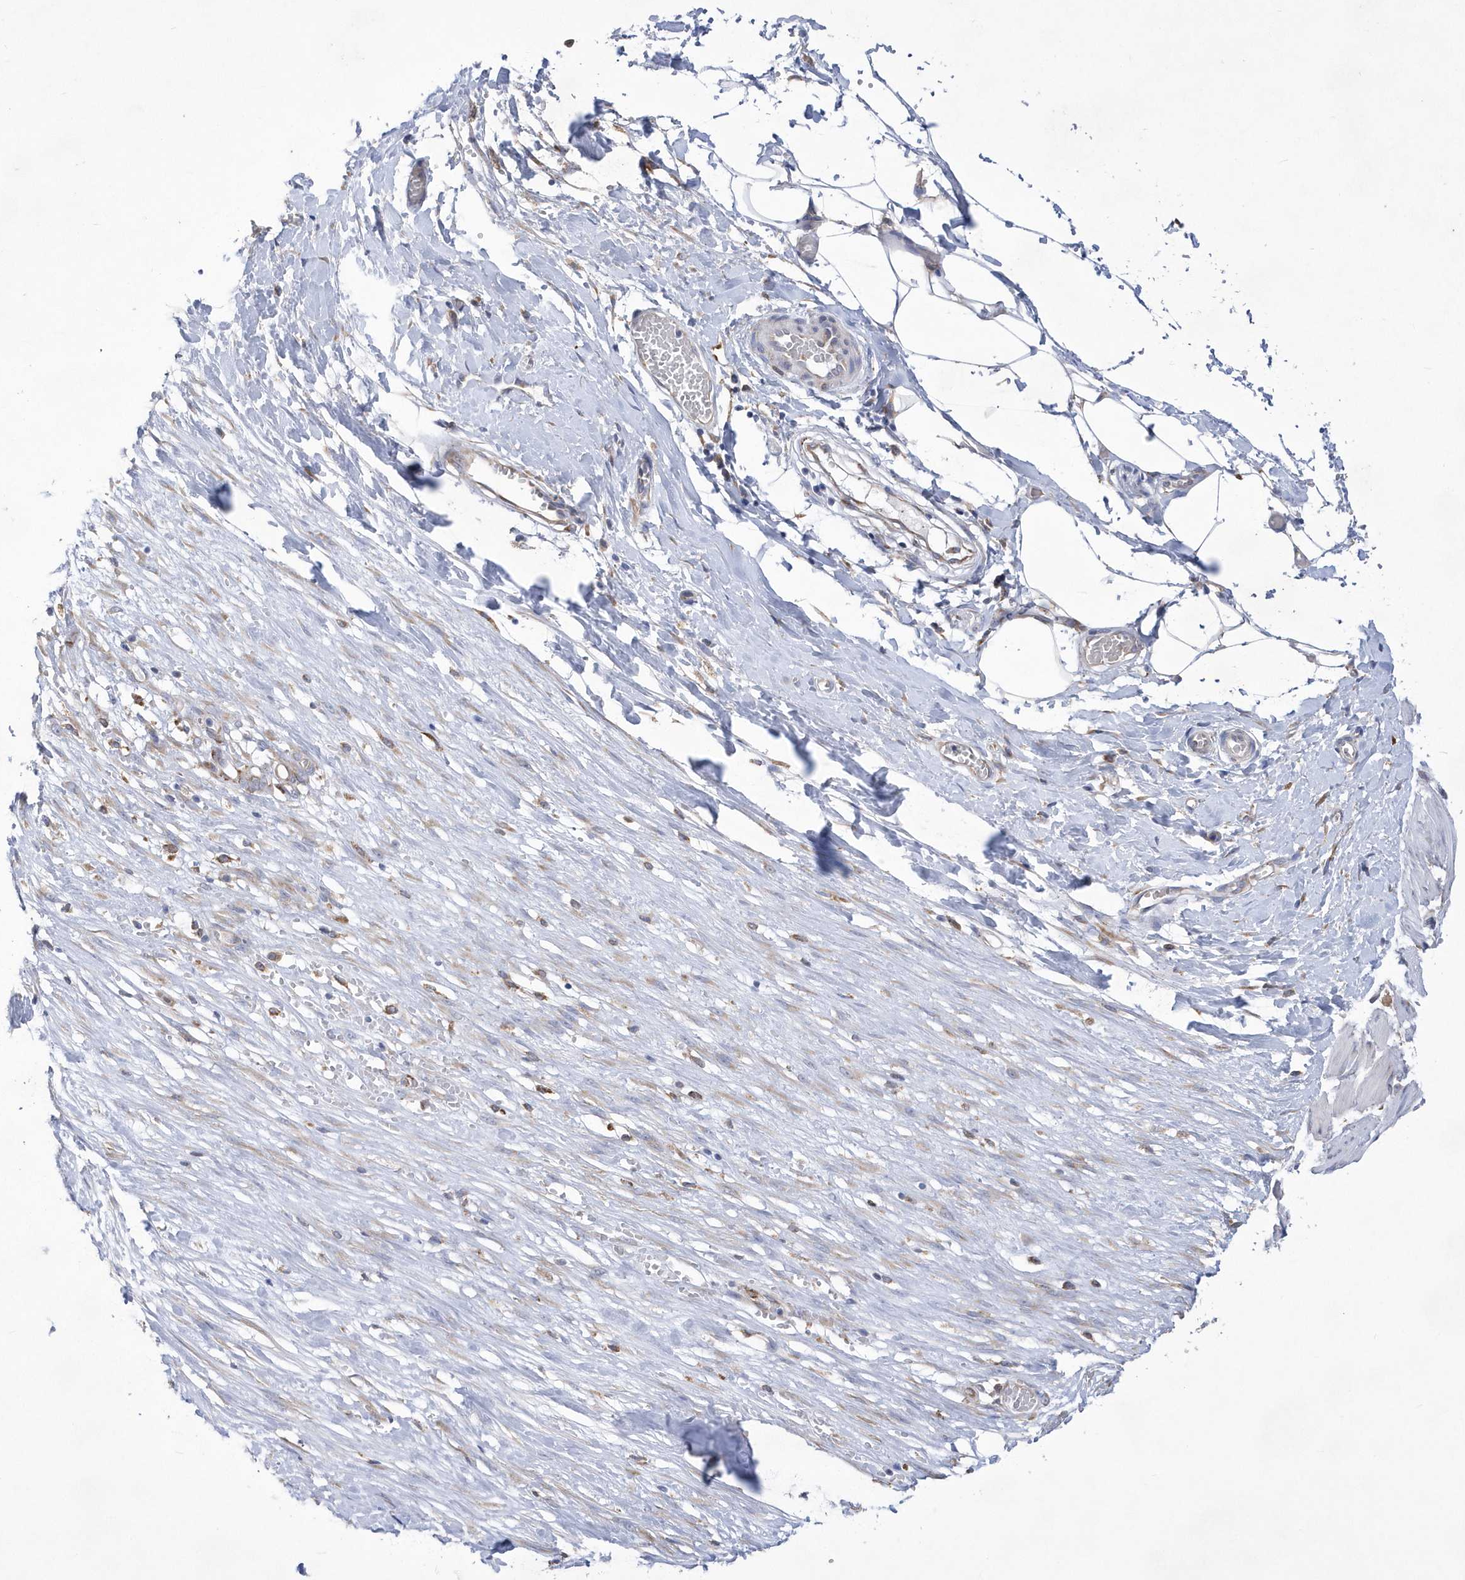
{"staining": {"intensity": "negative", "quantity": "none", "location": "none"}, "tissue": "smooth muscle", "cell_type": "Smooth muscle cells", "image_type": "normal", "snomed": [{"axis": "morphology", "description": "Normal tissue, NOS"}, {"axis": "morphology", "description": "Adenocarcinoma, NOS"}, {"axis": "topography", "description": "Colon"}, {"axis": "topography", "description": "Peripheral nerve tissue"}], "caption": "Immunohistochemistry (IHC) photomicrograph of normal smooth muscle: smooth muscle stained with DAB reveals no significant protein staining in smooth muscle cells.", "gene": "MED31", "patient": {"sex": "male", "age": 14}}